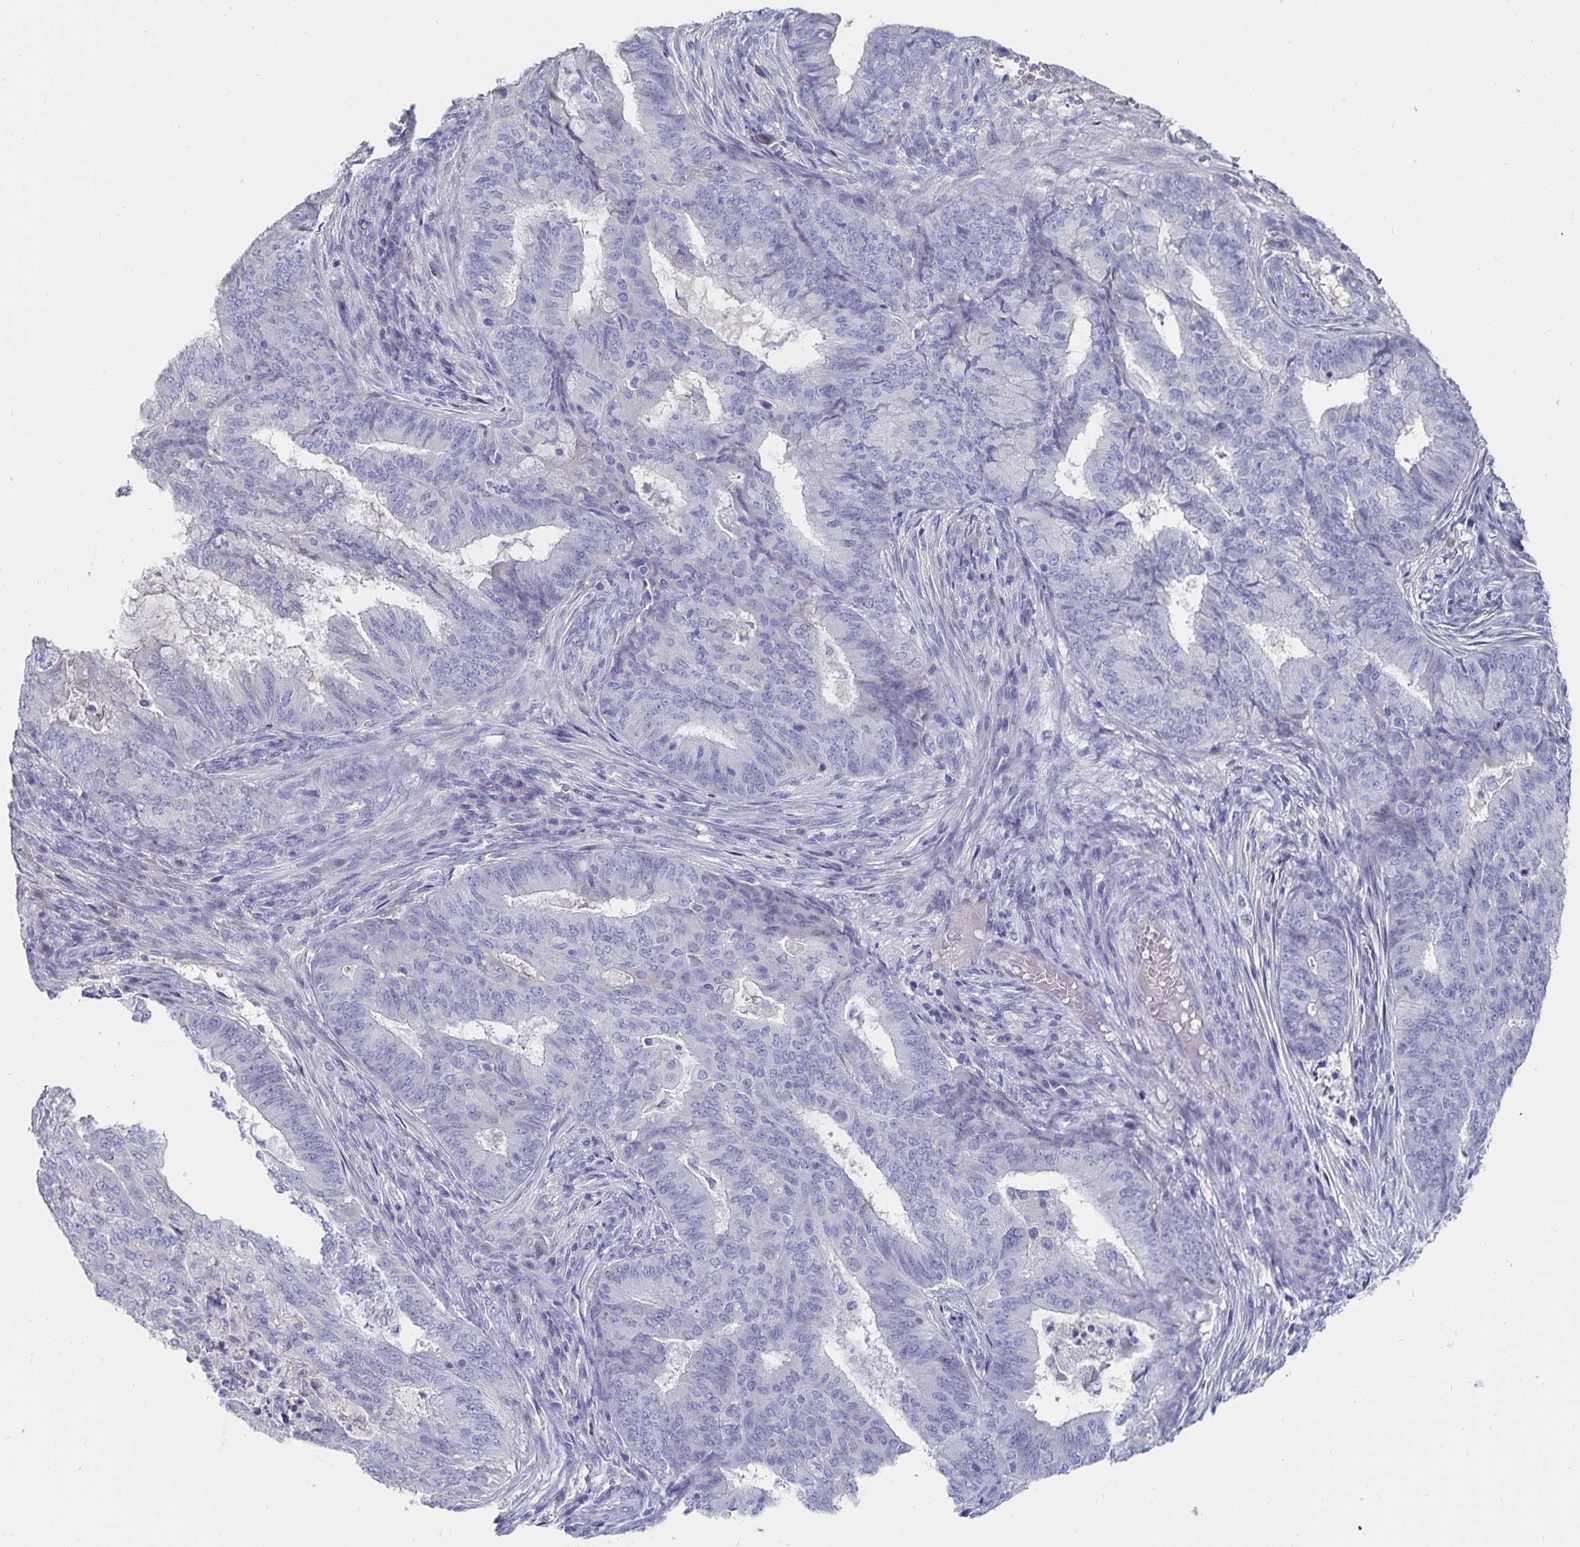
{"staining": {"intensity": "negative", "quantity": "none", "location": "none"}, "tissue": "endometrial cancer", "cell_type": "Tumor cells", "image_type": "cancer", "snomed": [{"axis": "morphology", "description": "Adenocarcinoma, NOS"}, {"axis": "topography", "description": "Endometrium"}], "caption": "DAB (3,3'-diaminobenzidine) immunohistochemical staining of human endometrial cancer (adenocarcinoma) displays no significant expression in tumor cells.", "gene": "CFAP69", "patient": {"sex": "female", "age": 62}}